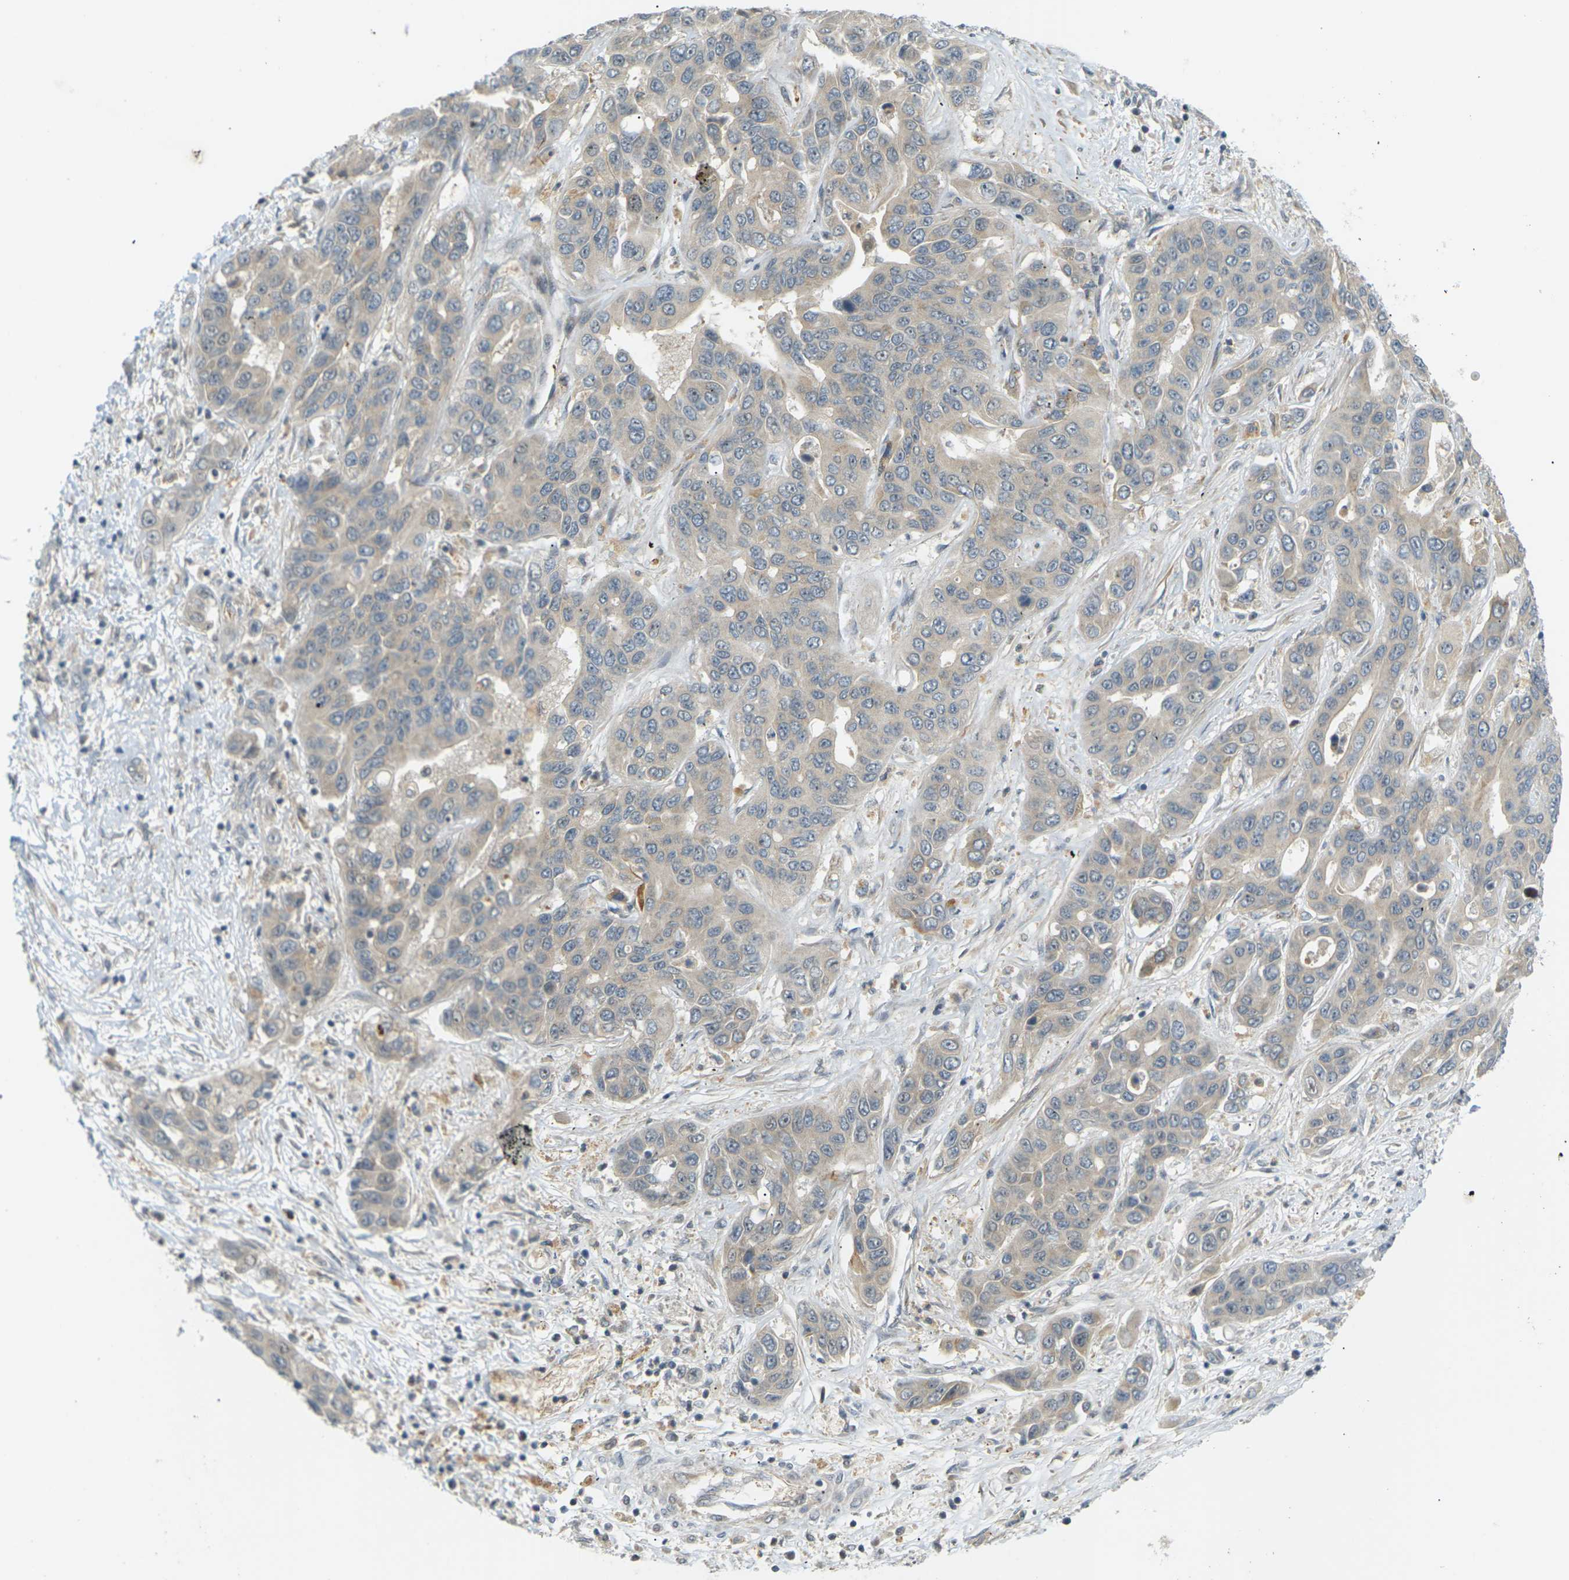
{"staining": {"intensity": "weak", "quantity": ">75%", "location": "cytoplasmic/membranous"}, "tissue": "liver cancer", "cell_type": "Tumor cells", "image_type": "cancer", "snomed": [{"axis": "morphology", "description": "Cholangiocarcinoma"}, {"axis": "topography", "description": "Liver"}], "caption": "Approximately >75% of tumor cells in human liver cancer demonstrate weak cytoplasmic/membranous protein positivity as visualized by brown immunohistochemical staining.", "gene": "SOCS6", "patient": {"sex": "female", "age": 52}}